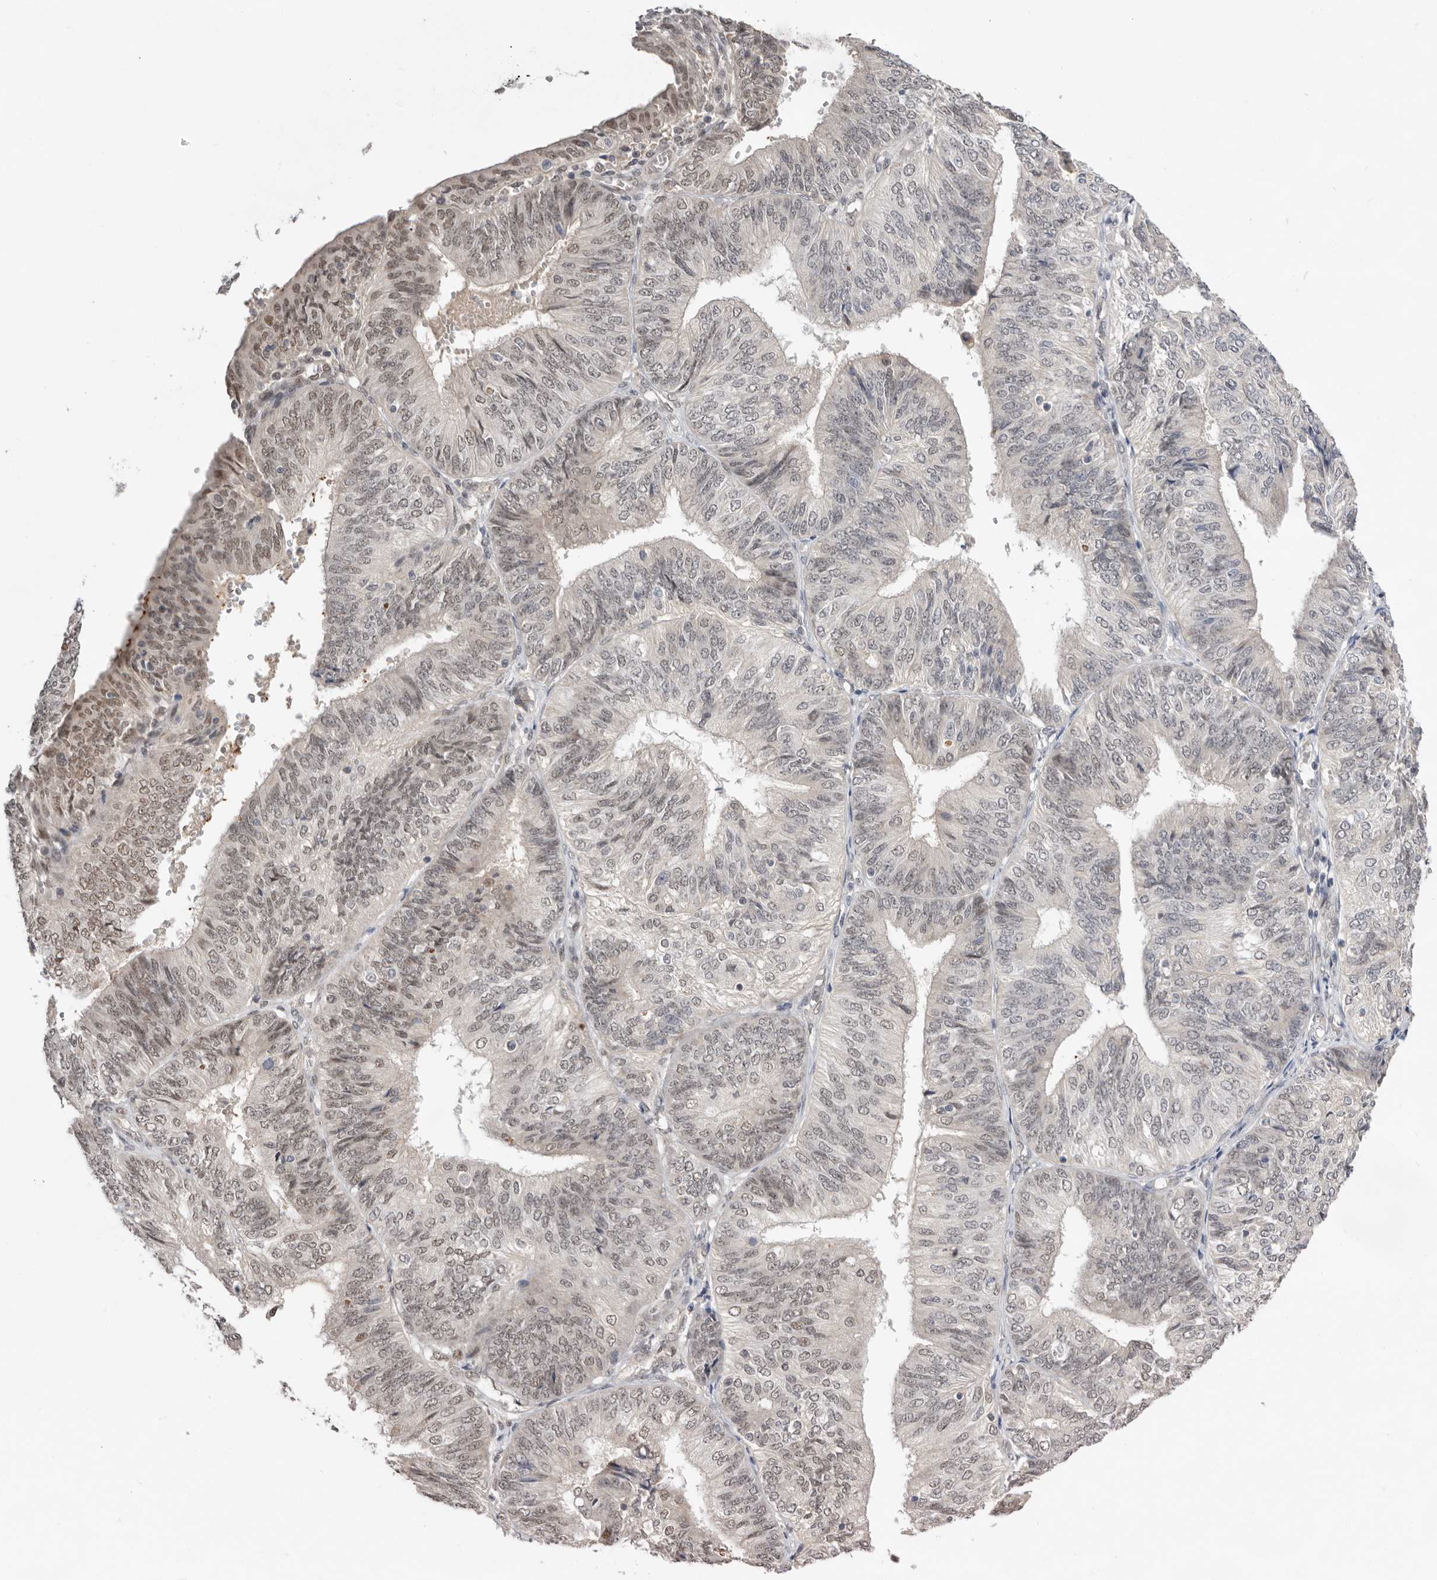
{"staining": {"intensity": "weak", "quantity": "25%-75%", "location": "nuclear"}, "tissue": "endometrial cancer", "cell_type": "Tumor cells", "image_type": "cancer", "snomed": [{"axis": "morphology", "description": "Adenocarcinoma, NOS"}, {"axis": "topography", "description": "Endometrium"}], "caption": "This image displays immunohistochemistry (IHC) staining of human adenocarcinoma (endometrial), with low weak nuclear positivity in approximately 25%-75% of tumor cells.", "gene": "BRCA2", "patient": {"sex": "female", "age": 58}}